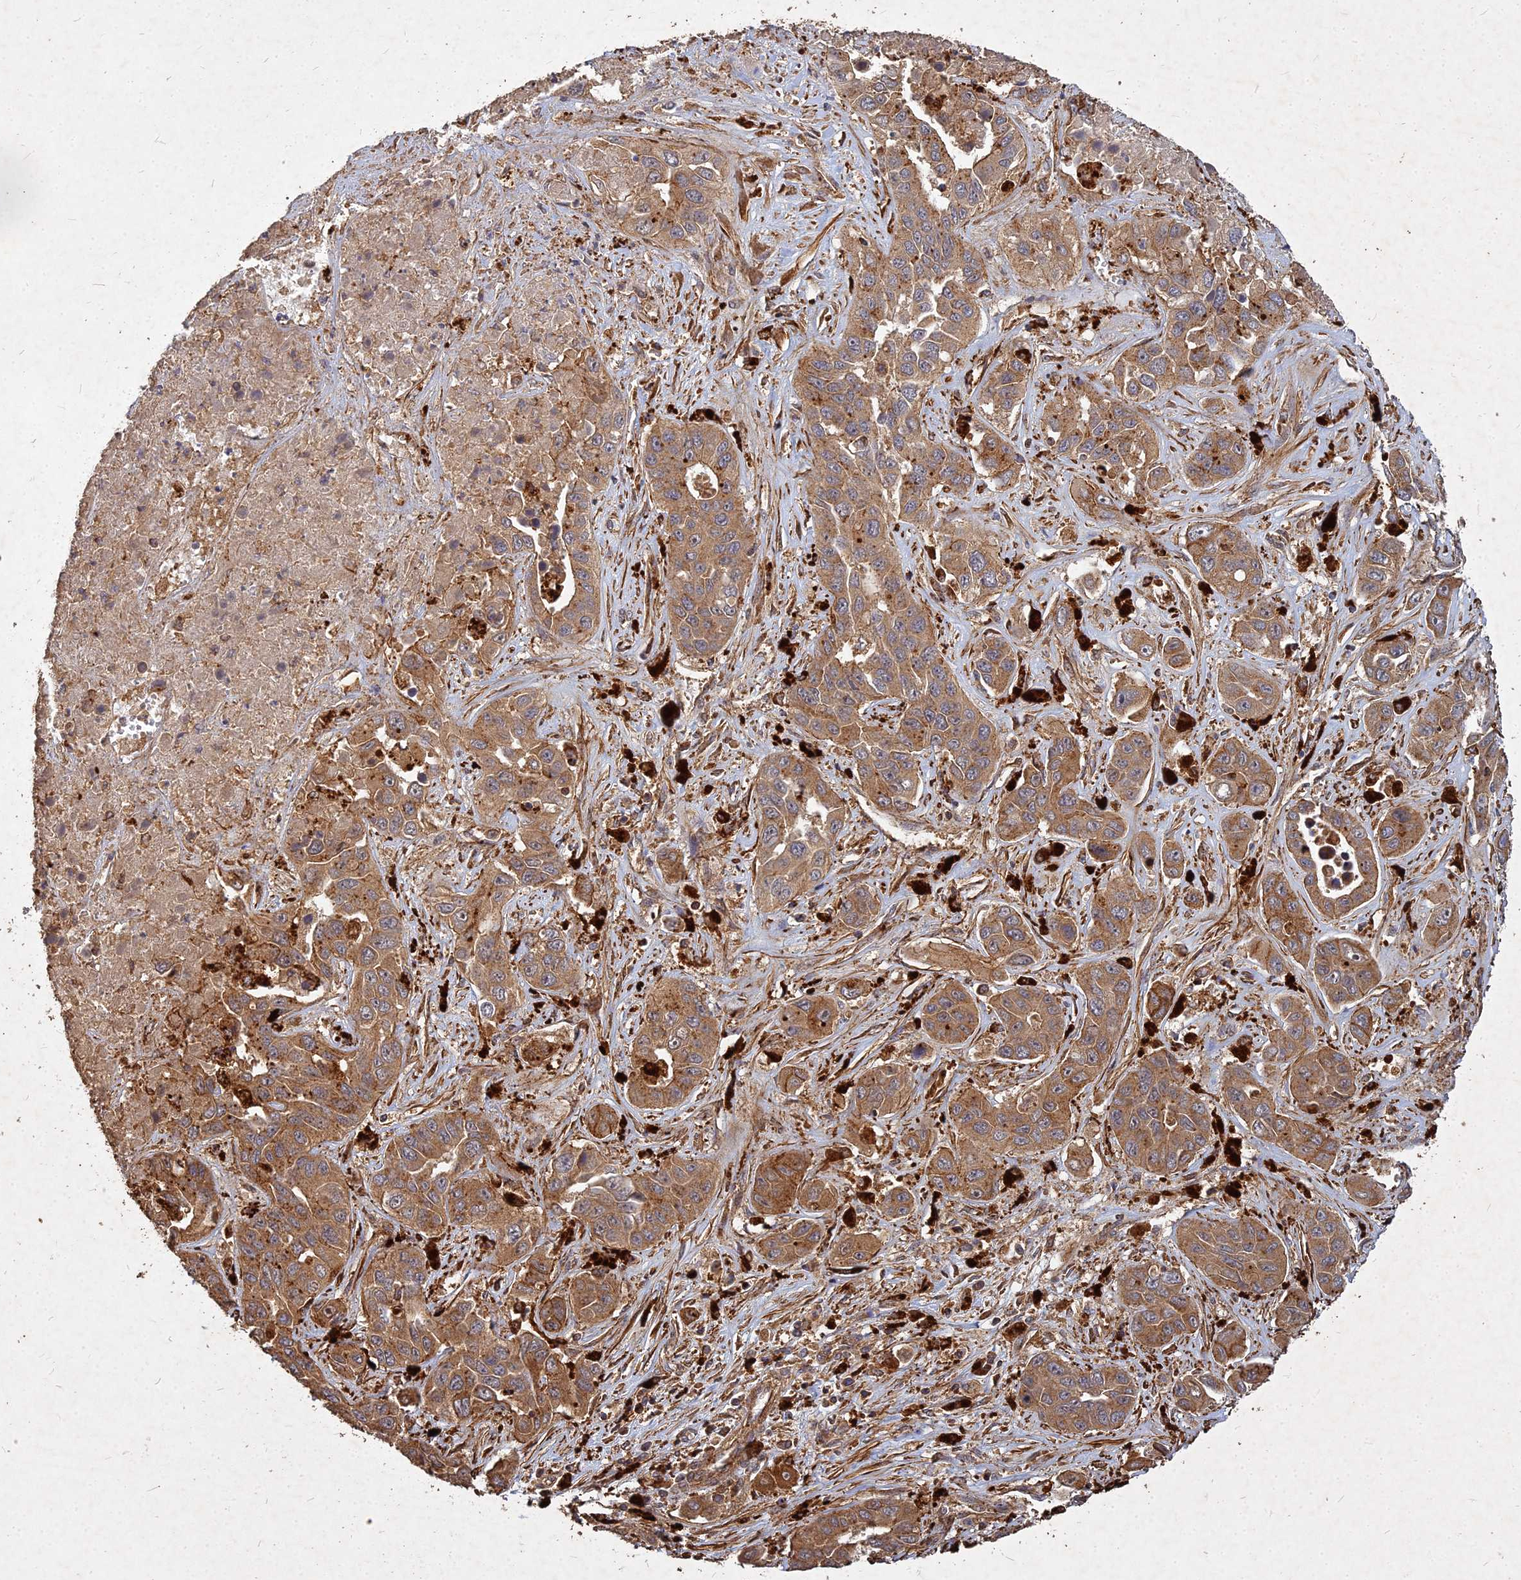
{"staining": {"intensity": "moderate", "quantity": ">75%", "location": "cytoplasmic/membranous"}, "tissue": "liver cancer", "cell_type": "Tumor cells", "image_type": "cancer", "snomed": [{"axis": "morphology", "description": "Cholangiocarcinoma"}, {"axis": "topography", "description": "Liver"}], "caption": "Immunohistochemical staining of human liver cancer reveals moderate cytoplasmic/membranous protein expression in approximately >75% of tumor cells.", "gene": "UBE2W", "patient": {"sex": "female", "age": 52}}